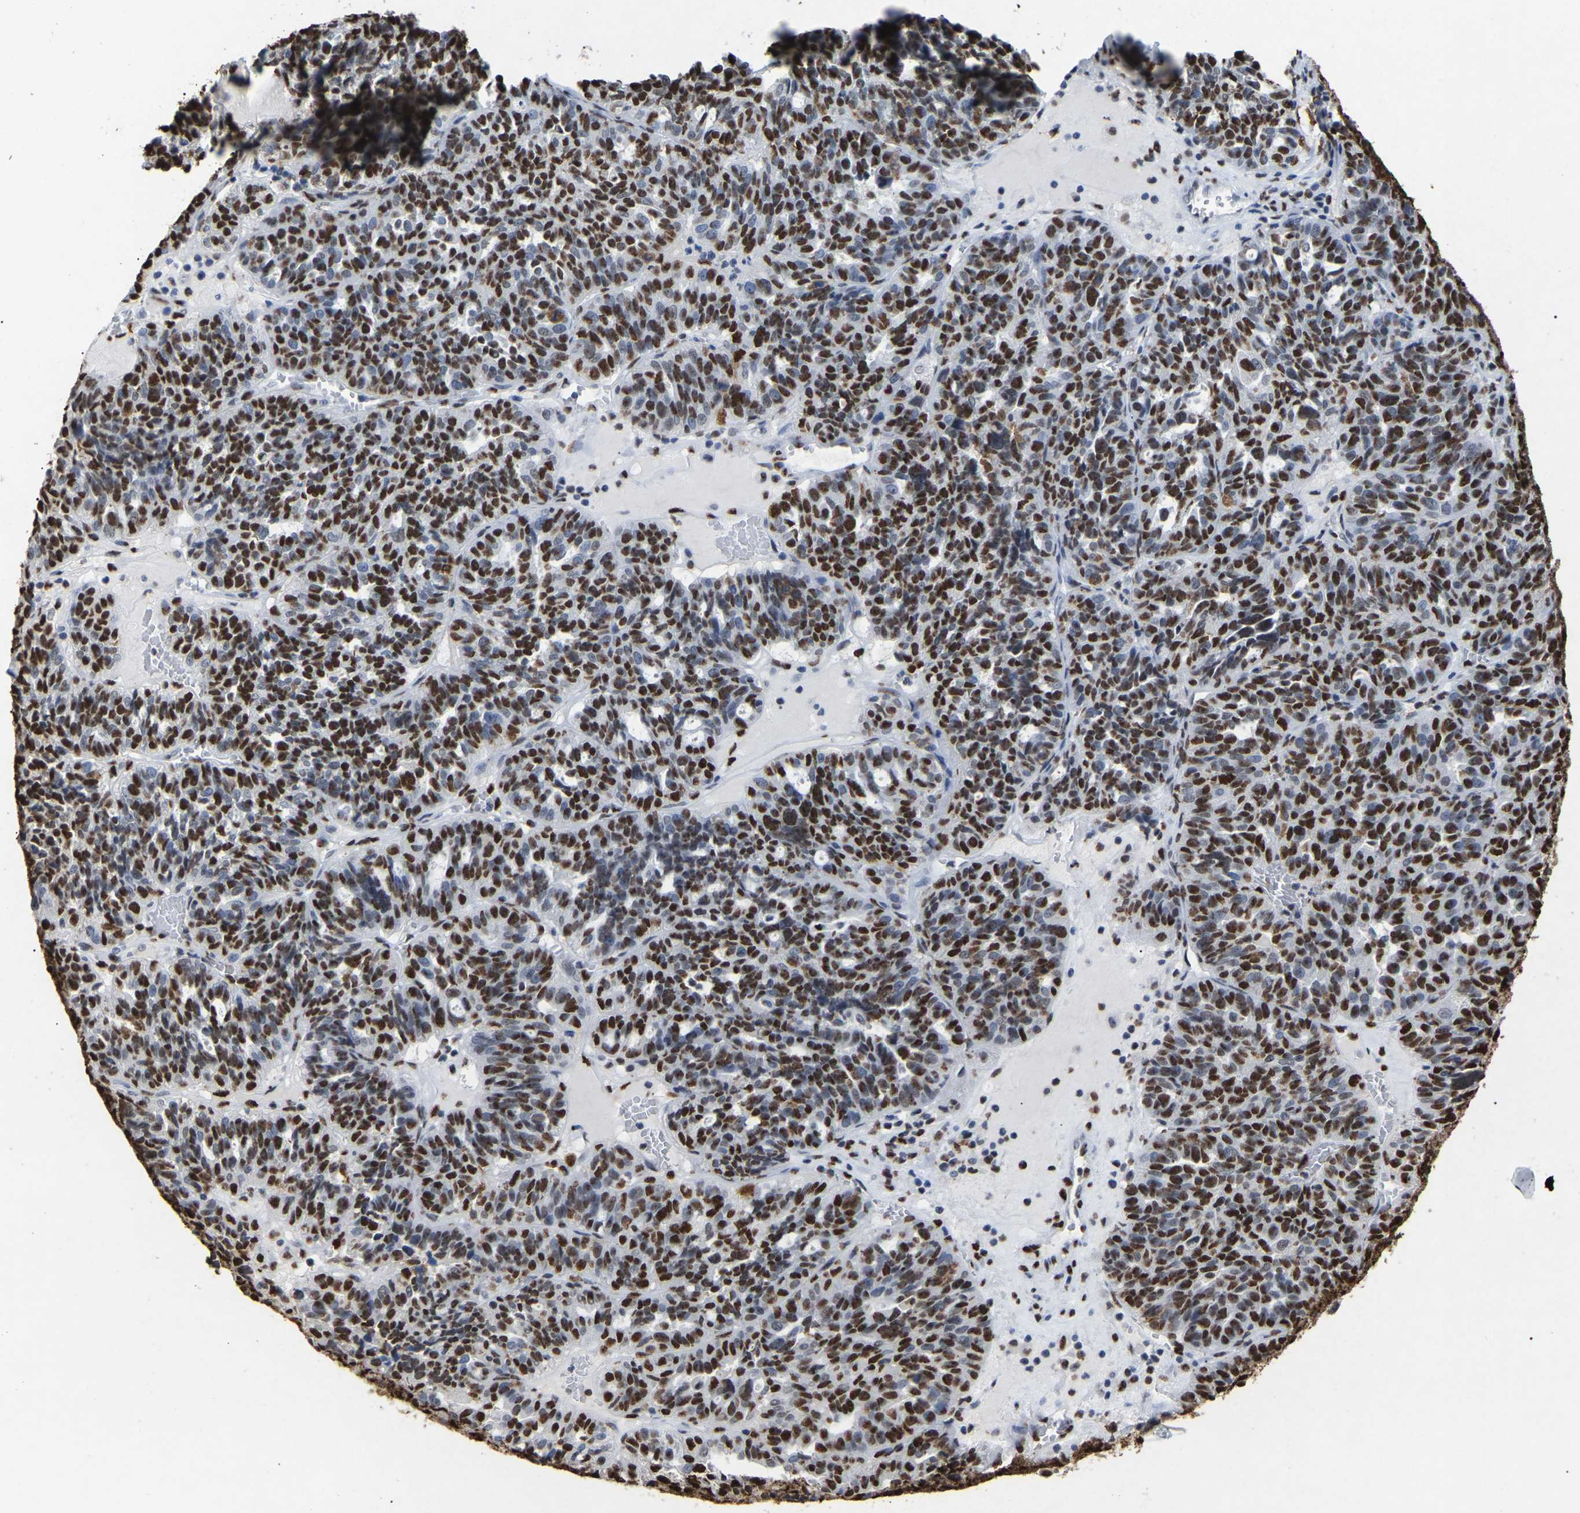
{"staining": {"intensity": "strong", "quantity": ">75%", "location": "nuclear"}, "tissue": "ovarian cancer", "cell_type": "Tumor cells", "image_type": "cancer", "snomed": [{"axis": "morphology", "description": "Cystadenocarcinoma, serous, NOS"}, {"axis": "topography", "description": "Ovary"}], "caption": "IHC staining of ovarian cancer (serous cystadenocarcinoma), which displays high levels of strong nuclear positivity in about >75% of tumor cells indicating strong nuclear protein expression. The staining was performed using DAB (3,3'-diaminobenzidine) (brown) for protein detection and nuclei were counterstained in hematoxylin (blue).", "gene": "RBL2", "patient": {"sex": "female", "age": 59}}